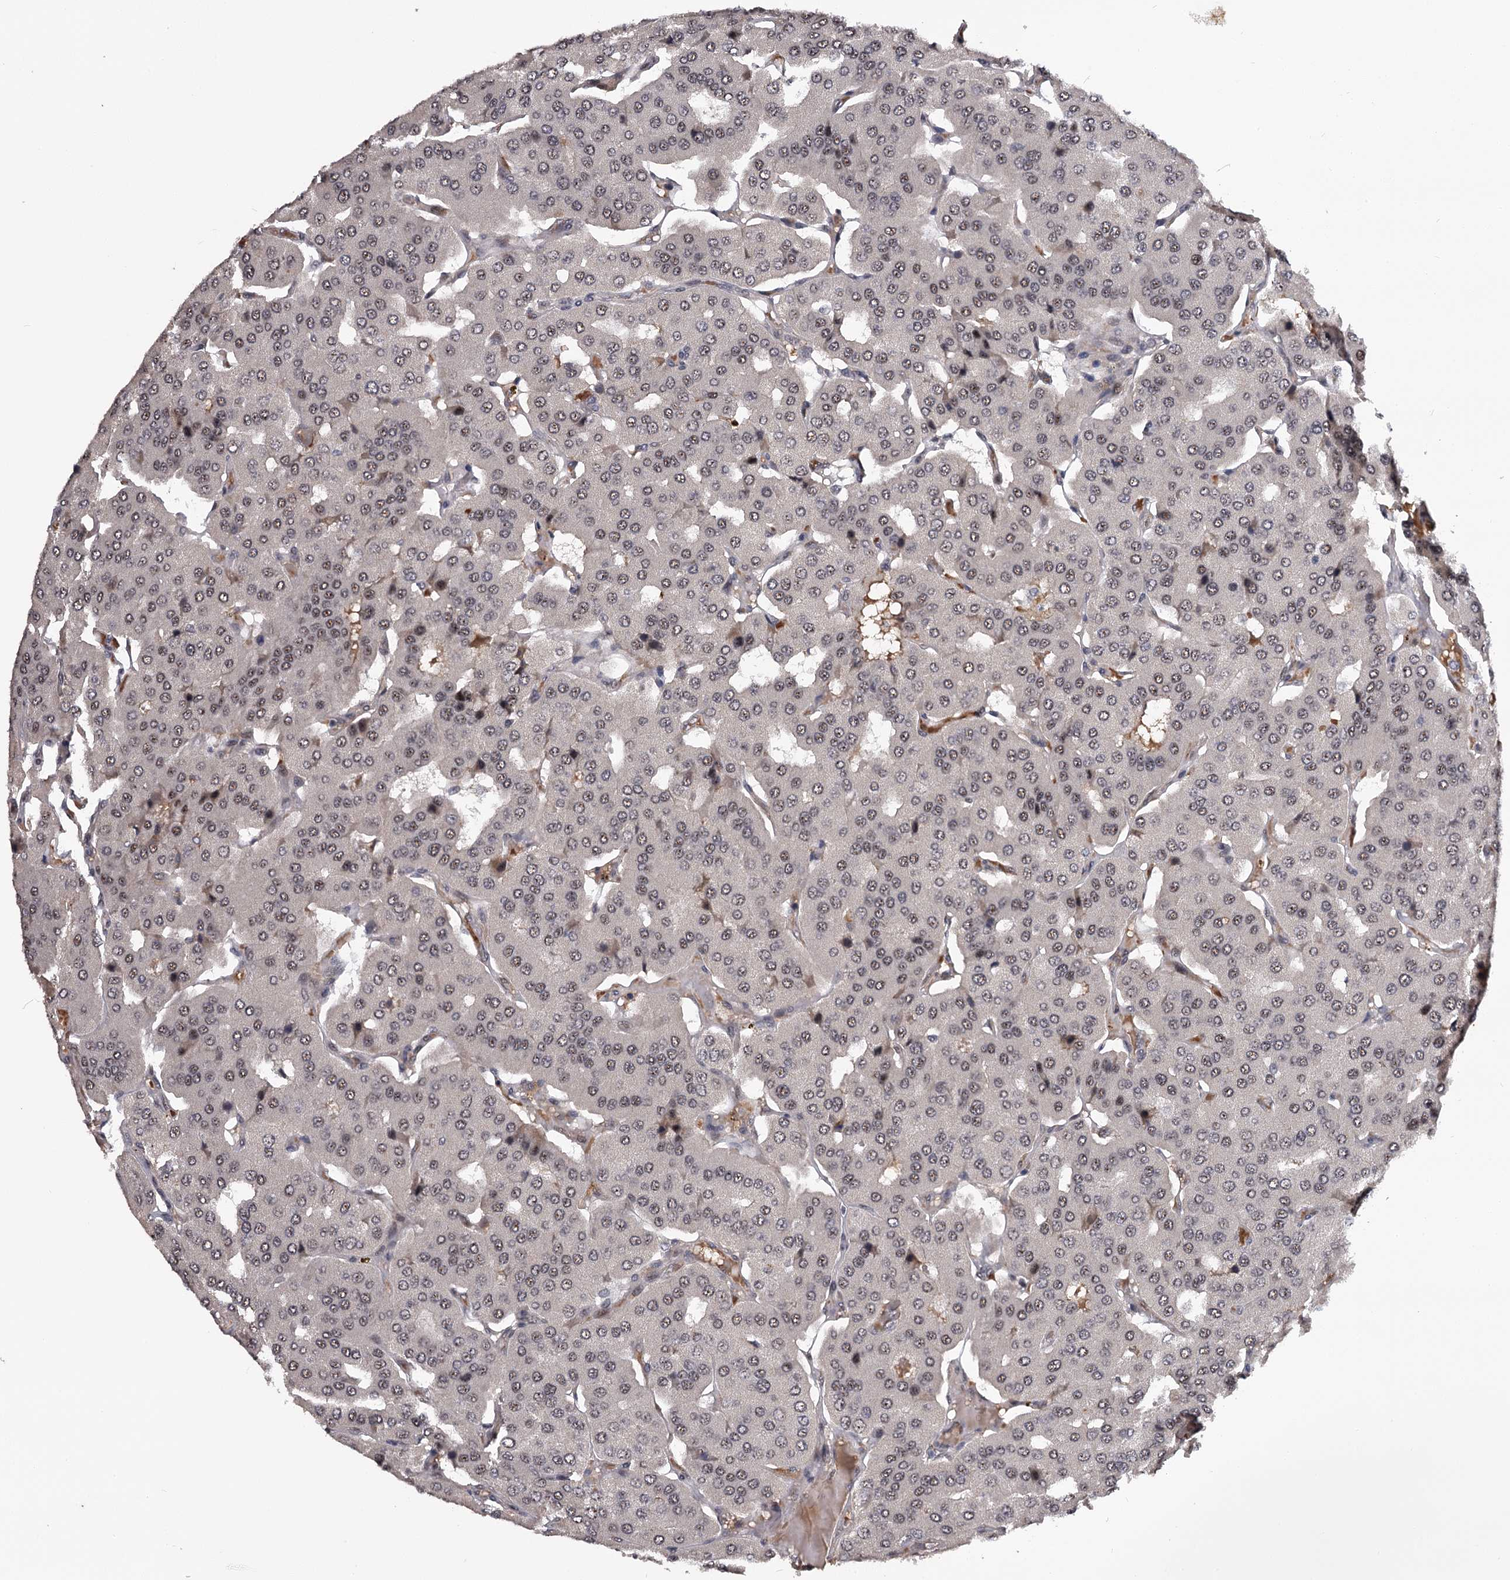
{"staining": {"intensity": "weak", "quantity": "25%-75%", "location": "nuclear"}, "tissue": "parathyroid gland", "cell_type": "Glandular cells", "image_type": "normal", "snomed": [{"axis": "morphology", "description": "Normal tissue, NOS"}, {"axis": "morphology", "description": "Adenoma, NOS"}, {"axis": "topography", "description": "Parathyroid gland"}], "caption": "Protein analysis of benign parathyroid gland demonstrates weak nuclear staining in approximately 25%-75% of glandular cells. (brown staining indicates protein expression, while blue staining denotes nuclei).", "gene": "RNF44", "patient": {"sex": "female", "age": 86}}